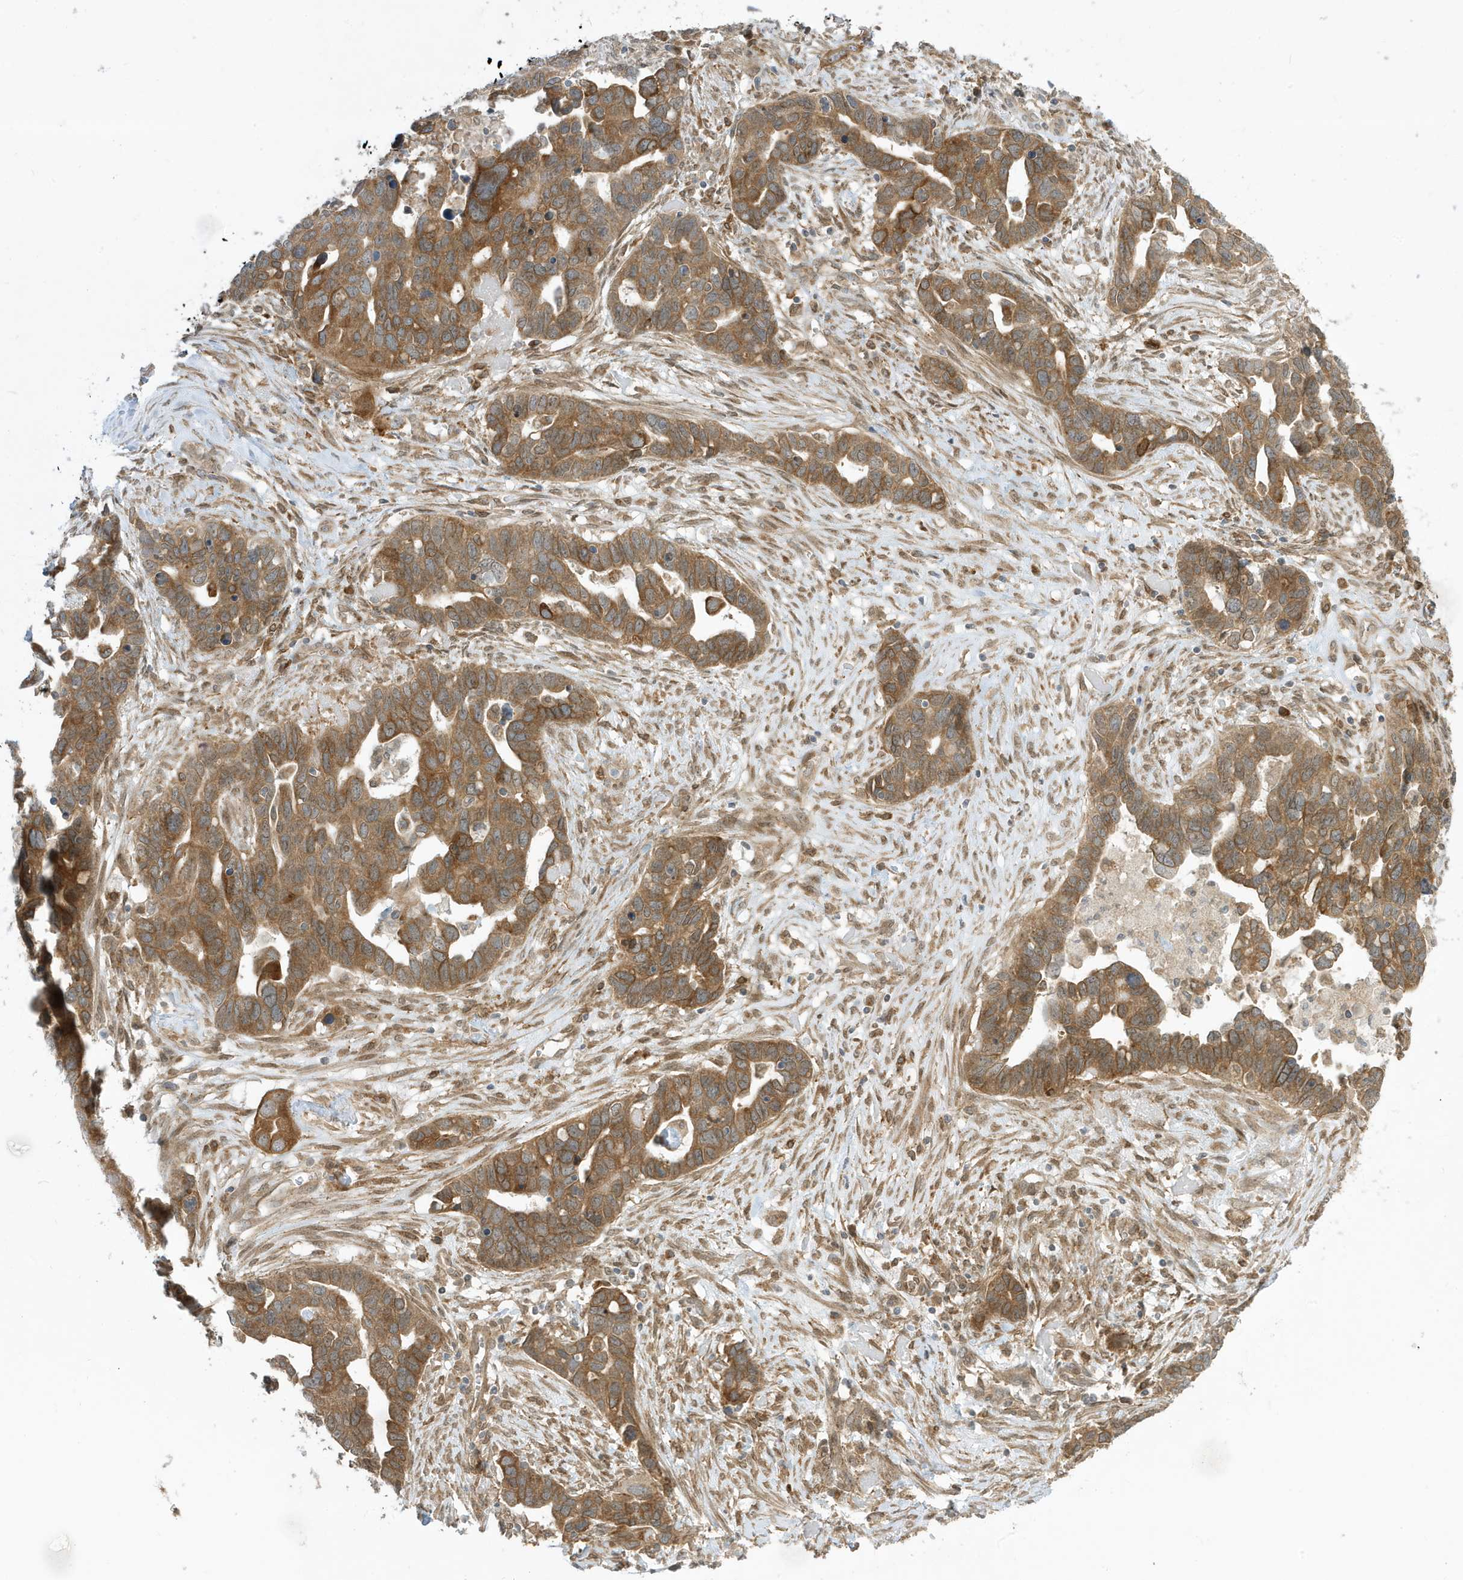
{"staining": {"intensity": "moderate", "quantity": ">75%", "location": "cytoplasmic/membranous"}, "tissue": "ovarian cancer", "cell_type": "Tumor cells", "image_type": "cancer", "snomed": [{"axis": "morphology", "description": "Cystadenocarcinoma, serous, NOS"}, {"axis": "topography", "description": "Ovary"}], "caption": "High-magnification brightfield microscopy of serous cystadenocarcinoma (ovarian) stained with DAB (3,3'-diaminobenzidine) (brown) and counterstained with hematoxylin (blue). tumor cells exhibit moderate cytoplasmic/membranous staining is present in approximately>75% of cells. (DAB IHC with brightfield microscopy, high magnification).", "gene": "SCARF2", "patient": {"sex": "female", "age": 54}}